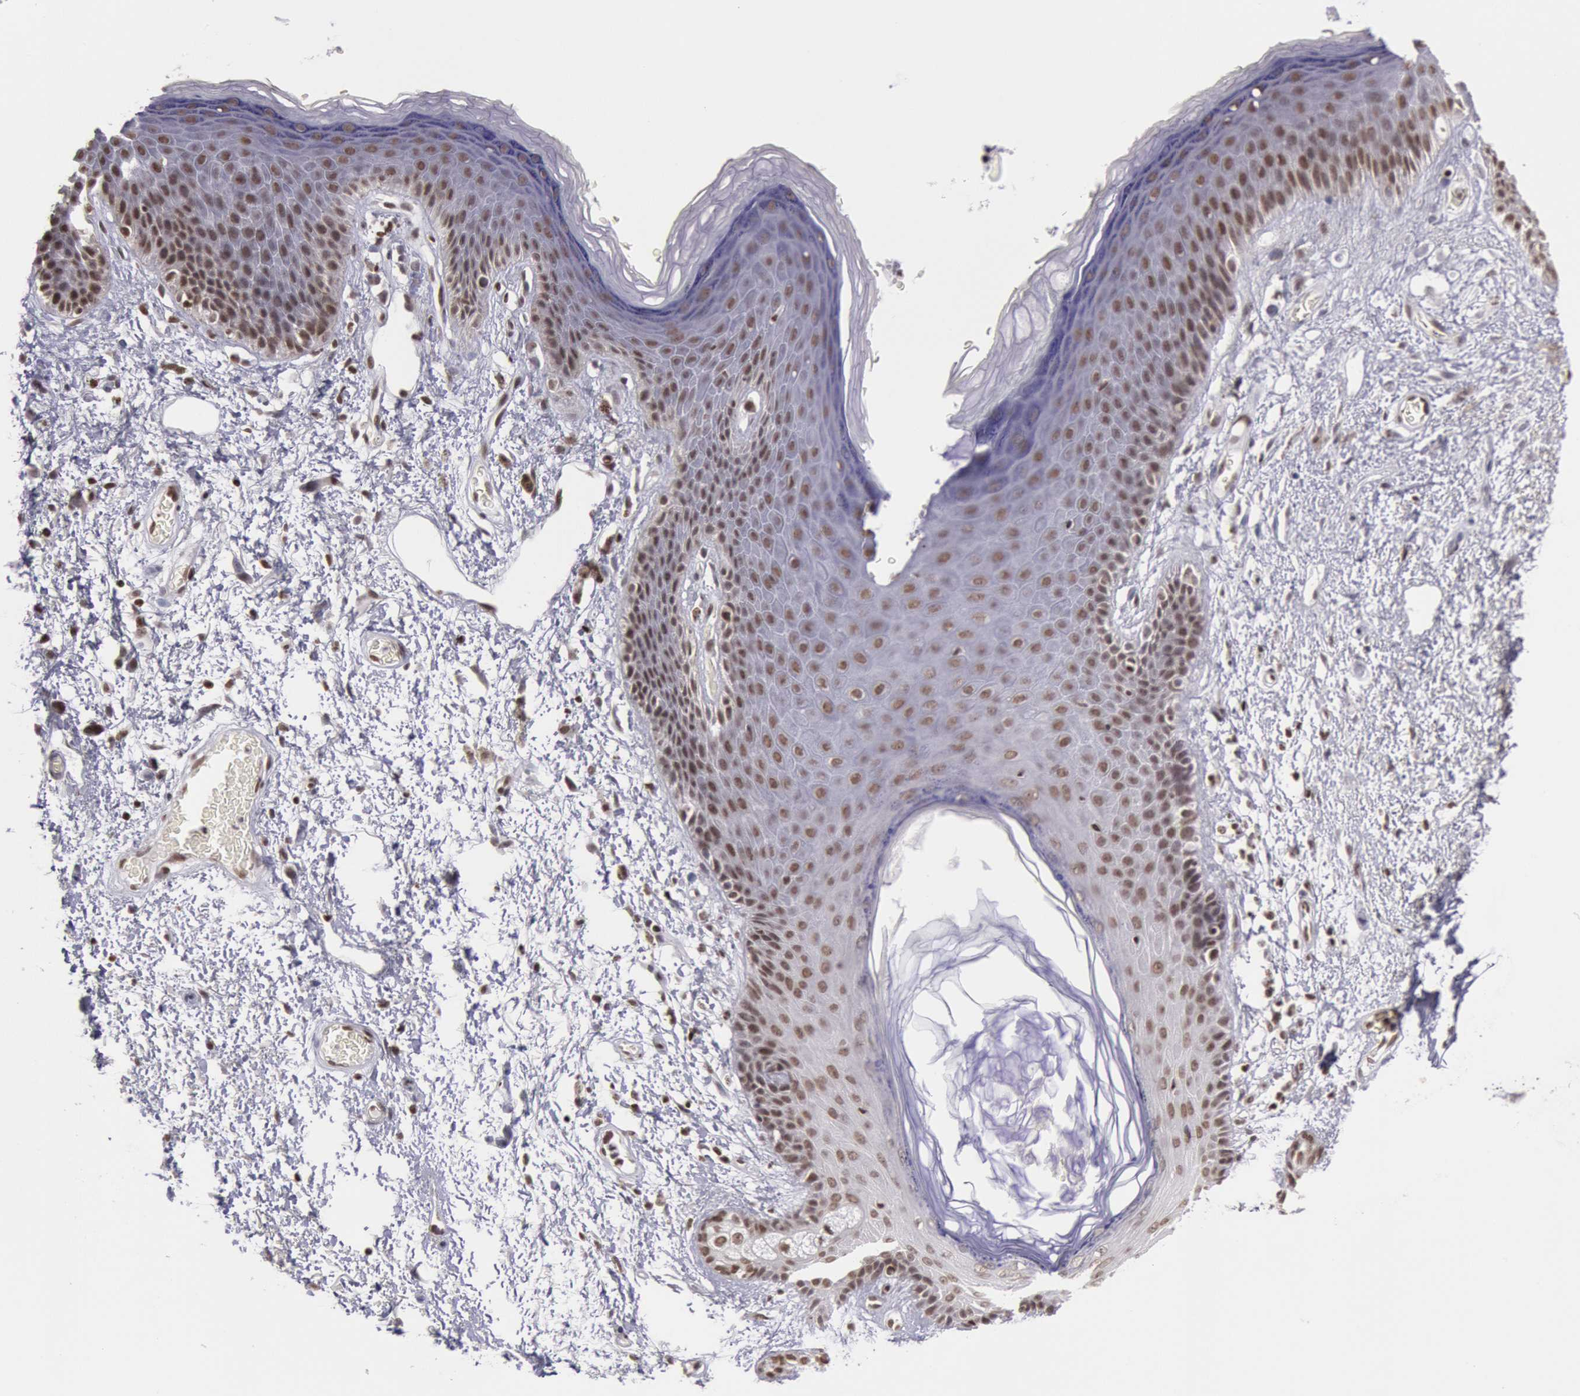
{"staining": {"intensity": "moderate", "quantity": ">75%", "location": "nuclear"}, "tissue": "skin", "cell_type": "Epidermal cells", "image_type": "normal", "snomed": [{"axis": "morphology", "description": "Normal tissue, NOS"}, {"axis": "topography", "description": "Anal"}, {"axis": "topography", "description": "Peripheral nerve tissue"}], "caption": "Epidermal cells show medium levels of moderate nuclear expression in approximately >75% of cells in normal skin. Nuclei are stained in blue.", "gene": "NKAP", "patient": {"sex": "female", "age": 46}}